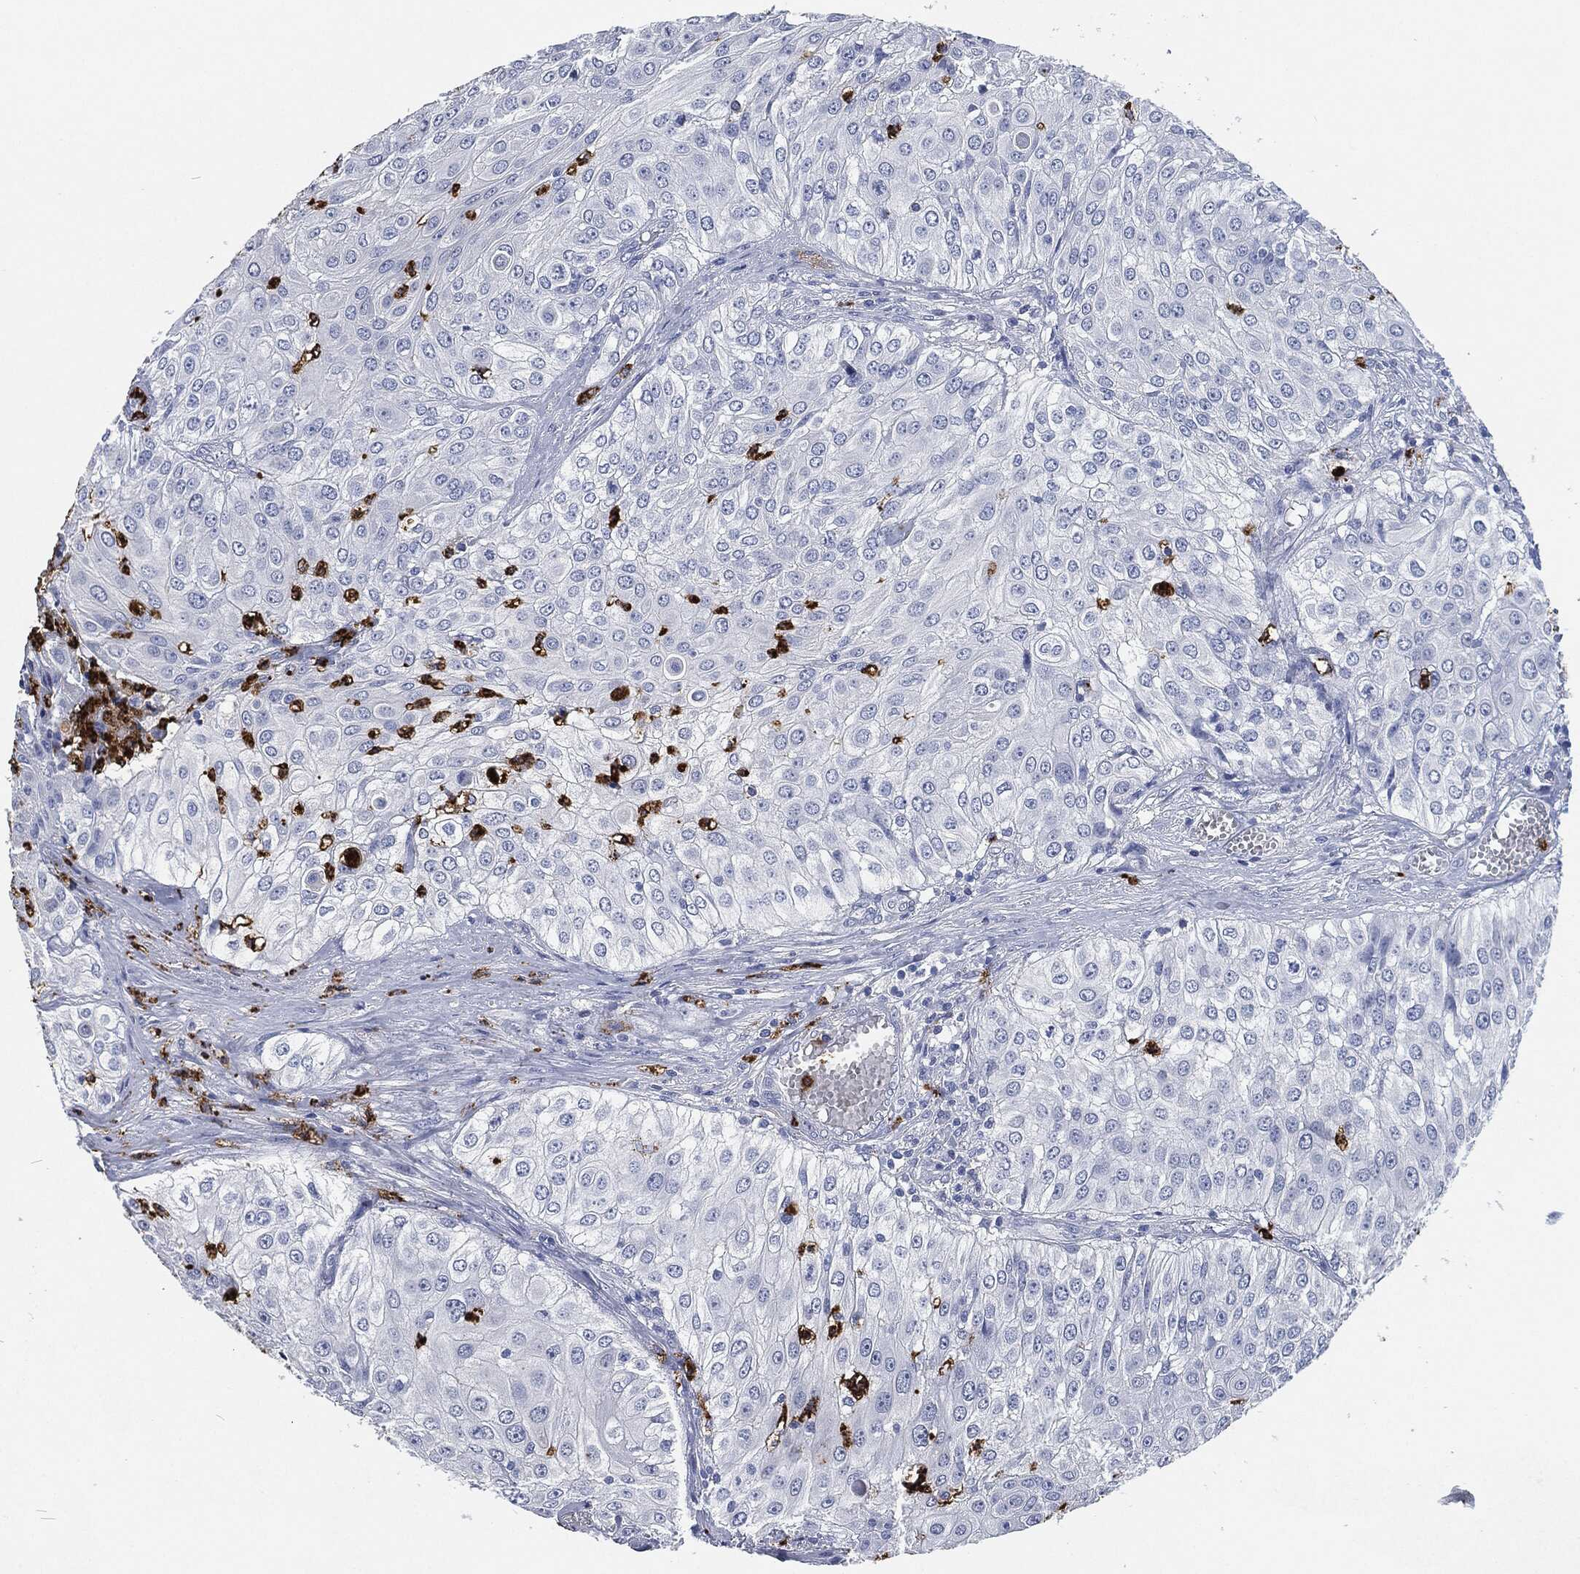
{"staining": {"intensity": "negative", "quantity": "none", "location": "none"}, "tissue": "urothelial cancer", "cell_type": "Tumor cells", "image_type": "cancer", "snomed": [{"axis": "morphology", "description": "Urothelial carcinoma, High grade"}, {"axis": "topography", "description": "Urinary bladder"}], "caption": "Immunohistochemistry histopathology image of neoplastic tissue: urothelial carcinoma (high-grade) stained with DAB (3,3'-diaminobenzidine) reveals no significant protein staining in tumor cells. (IHC, brightfield microscopy, high magnification).", "gene": "MPO", "patient": {"sex": "female", "age": 79}}